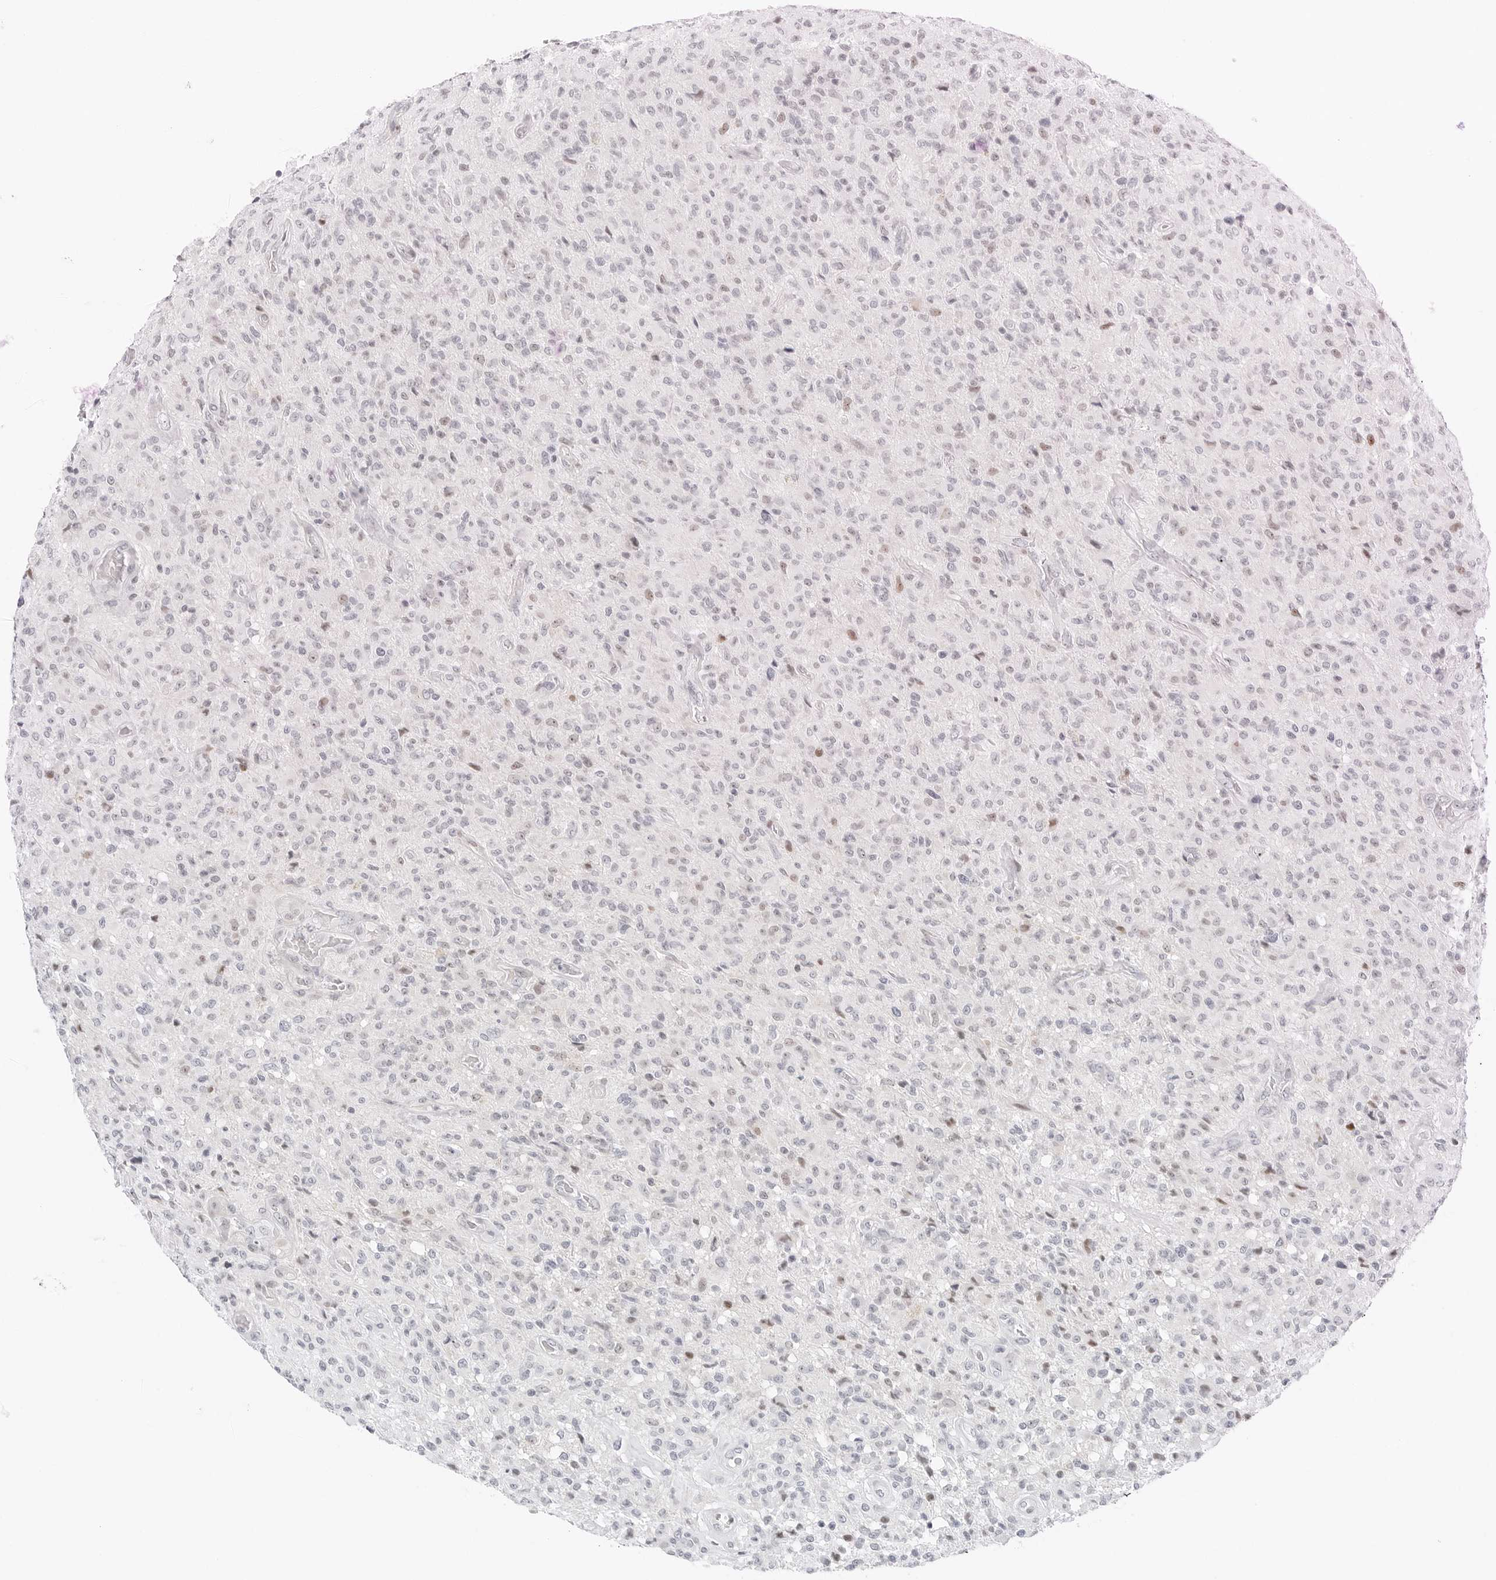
{"staining": {"intensity": "weak", "quantity": "<25%", "location": "nuclear"}, "tissue": "glioma", "cell_type": "Tumor cells", "image_type": "cancer", "snomed": [{"axis": "morphology", "description": "Glioma, malignant, High grade"}, {"axis": "topography", "description": "Brain"}], "caption": "IHC of human glioma demonstrates no positivity in tumor cells.", "gene": "NTMT2", "patient": {"sex": "female", "age": 57}}